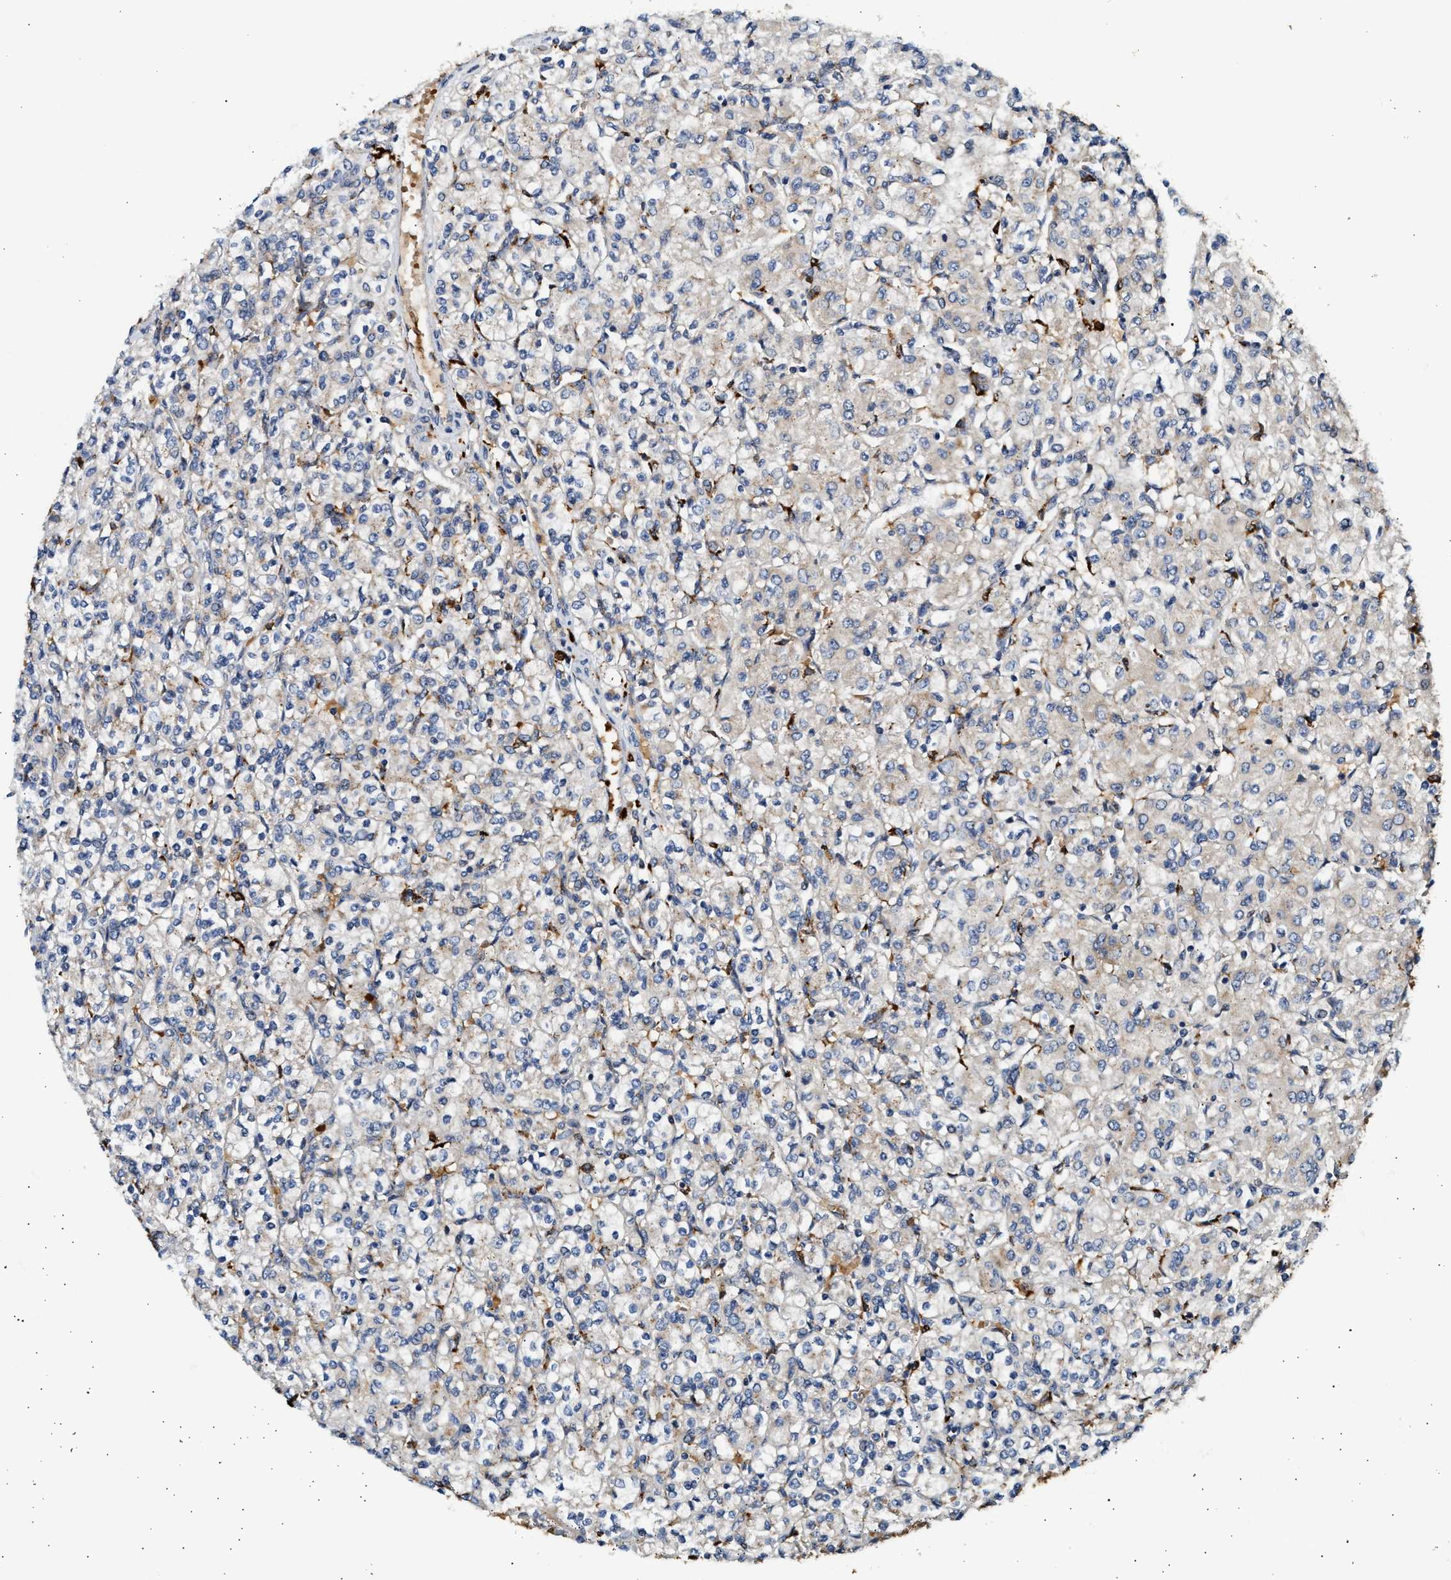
{"staining": {"intensity": "negative", "quantity": "none", "location": "none"}, "tissue": "renal cancer", "cell_type": "Tumor cells", "image_type": "cancer", "snomed": [{"axis": "morphology", "description": "Adenocarcinoma, NOS"}, {"axis": "topography", "description": "Kidney"}], "caption": "Renal adenocarcinoma was stained to show a protein in brown. There is no significant expression in tumor cells. (Stains: DAB (3,3'-diaminobenzidine) IHC with hematoxylin counter stain, Microscopy: brightfield microscopy at high magnification).", "gene": "PLD3", "patient": {"sex": "male", "age": 77}}